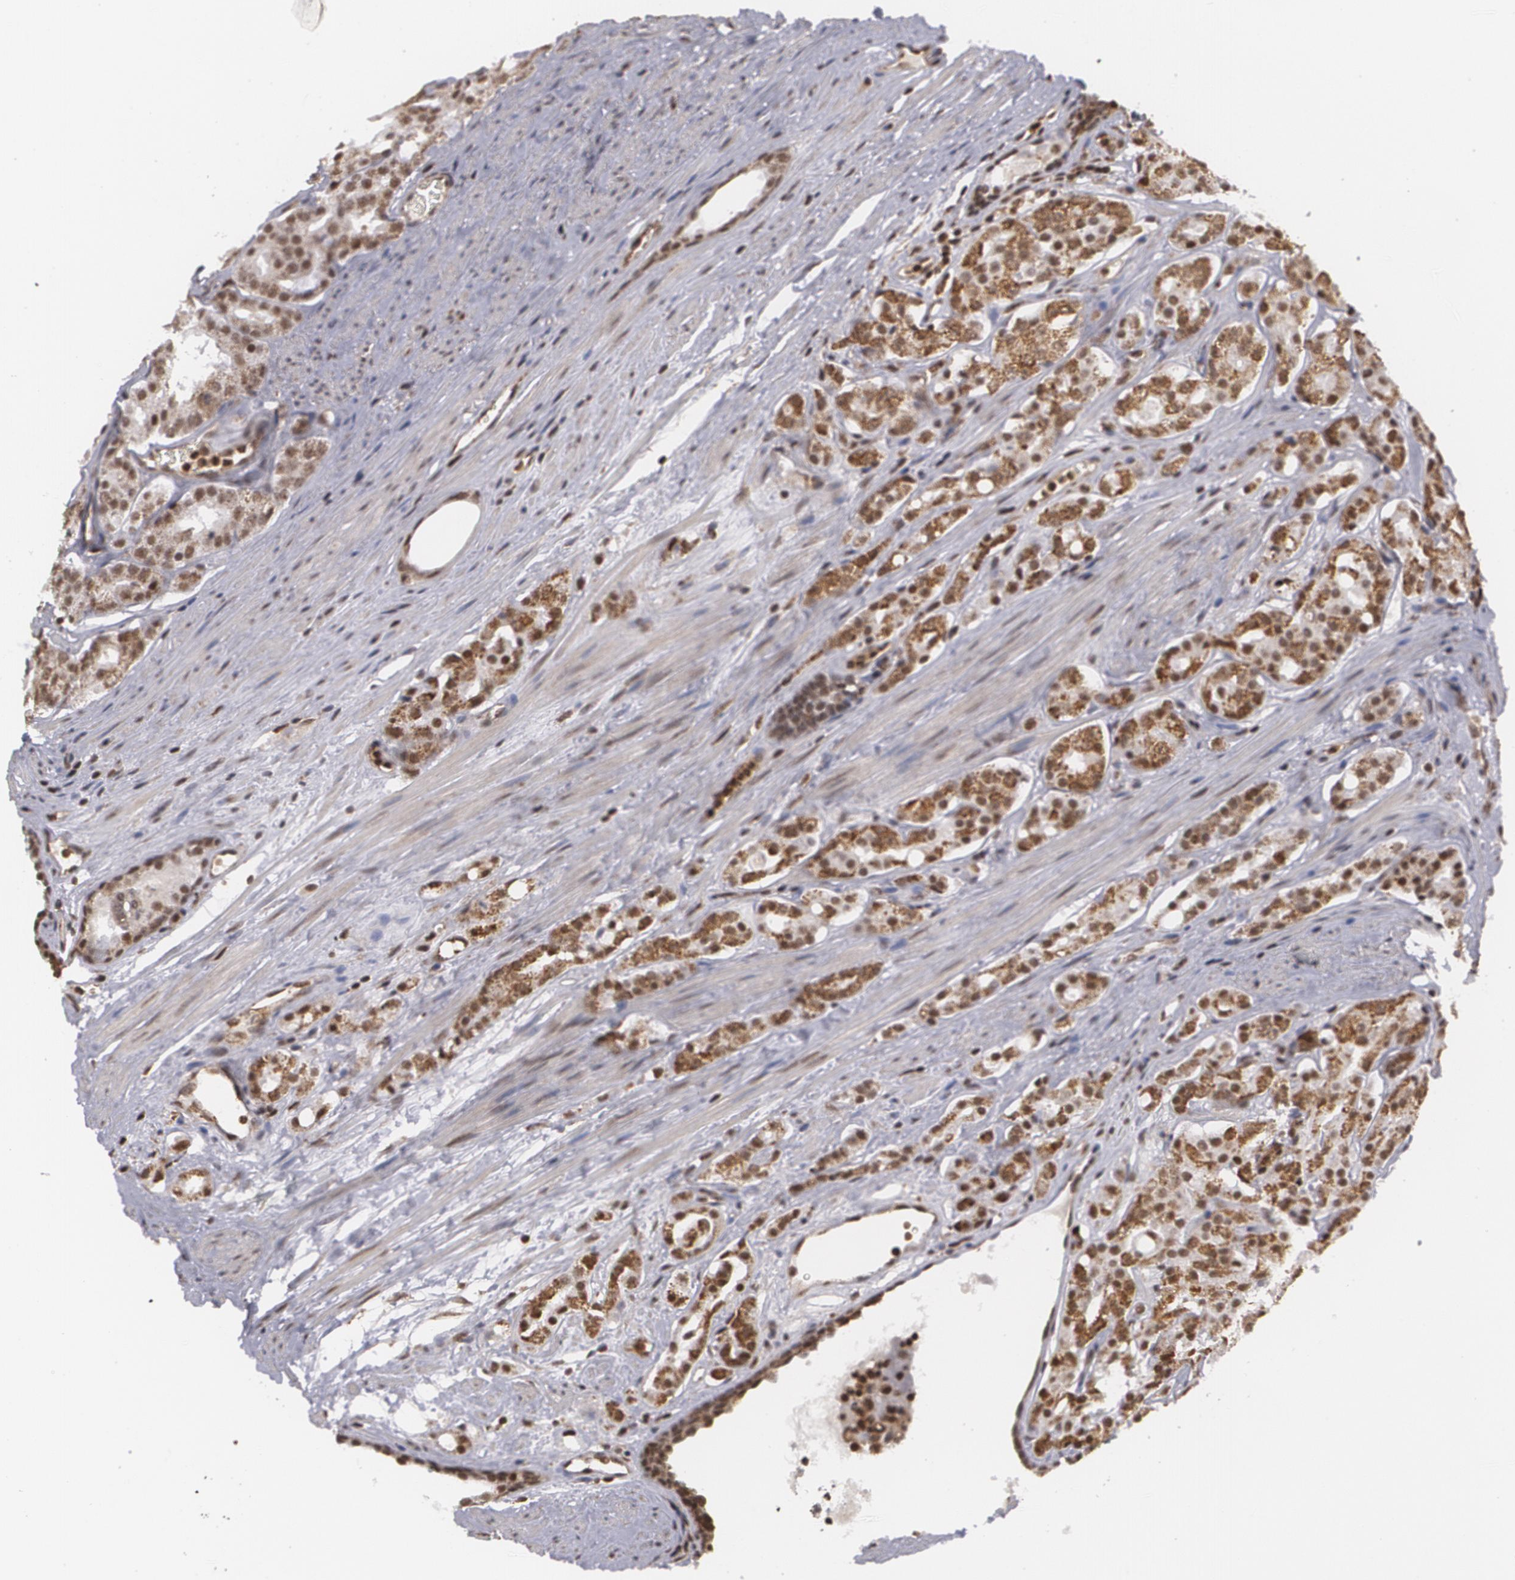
{"staining": {"intensity": "moderate", "quantity": ">75%", "location": "nuclear"}, "tissue": "prostate cancer", "cell_type": "Tumor cells", "image_type": "cancer", "snomed": [{"axis": "morphology", "description": "Adenocarcinoma, High grade"}, {"axis": "topography", "description": "Prostate"}], "caption": "Moderate nuclear expression is present in approximately >75% of tumor cells in prostate cancer.", "gene": "MXD1", "patient": {"sex": "male", "age": 64}}